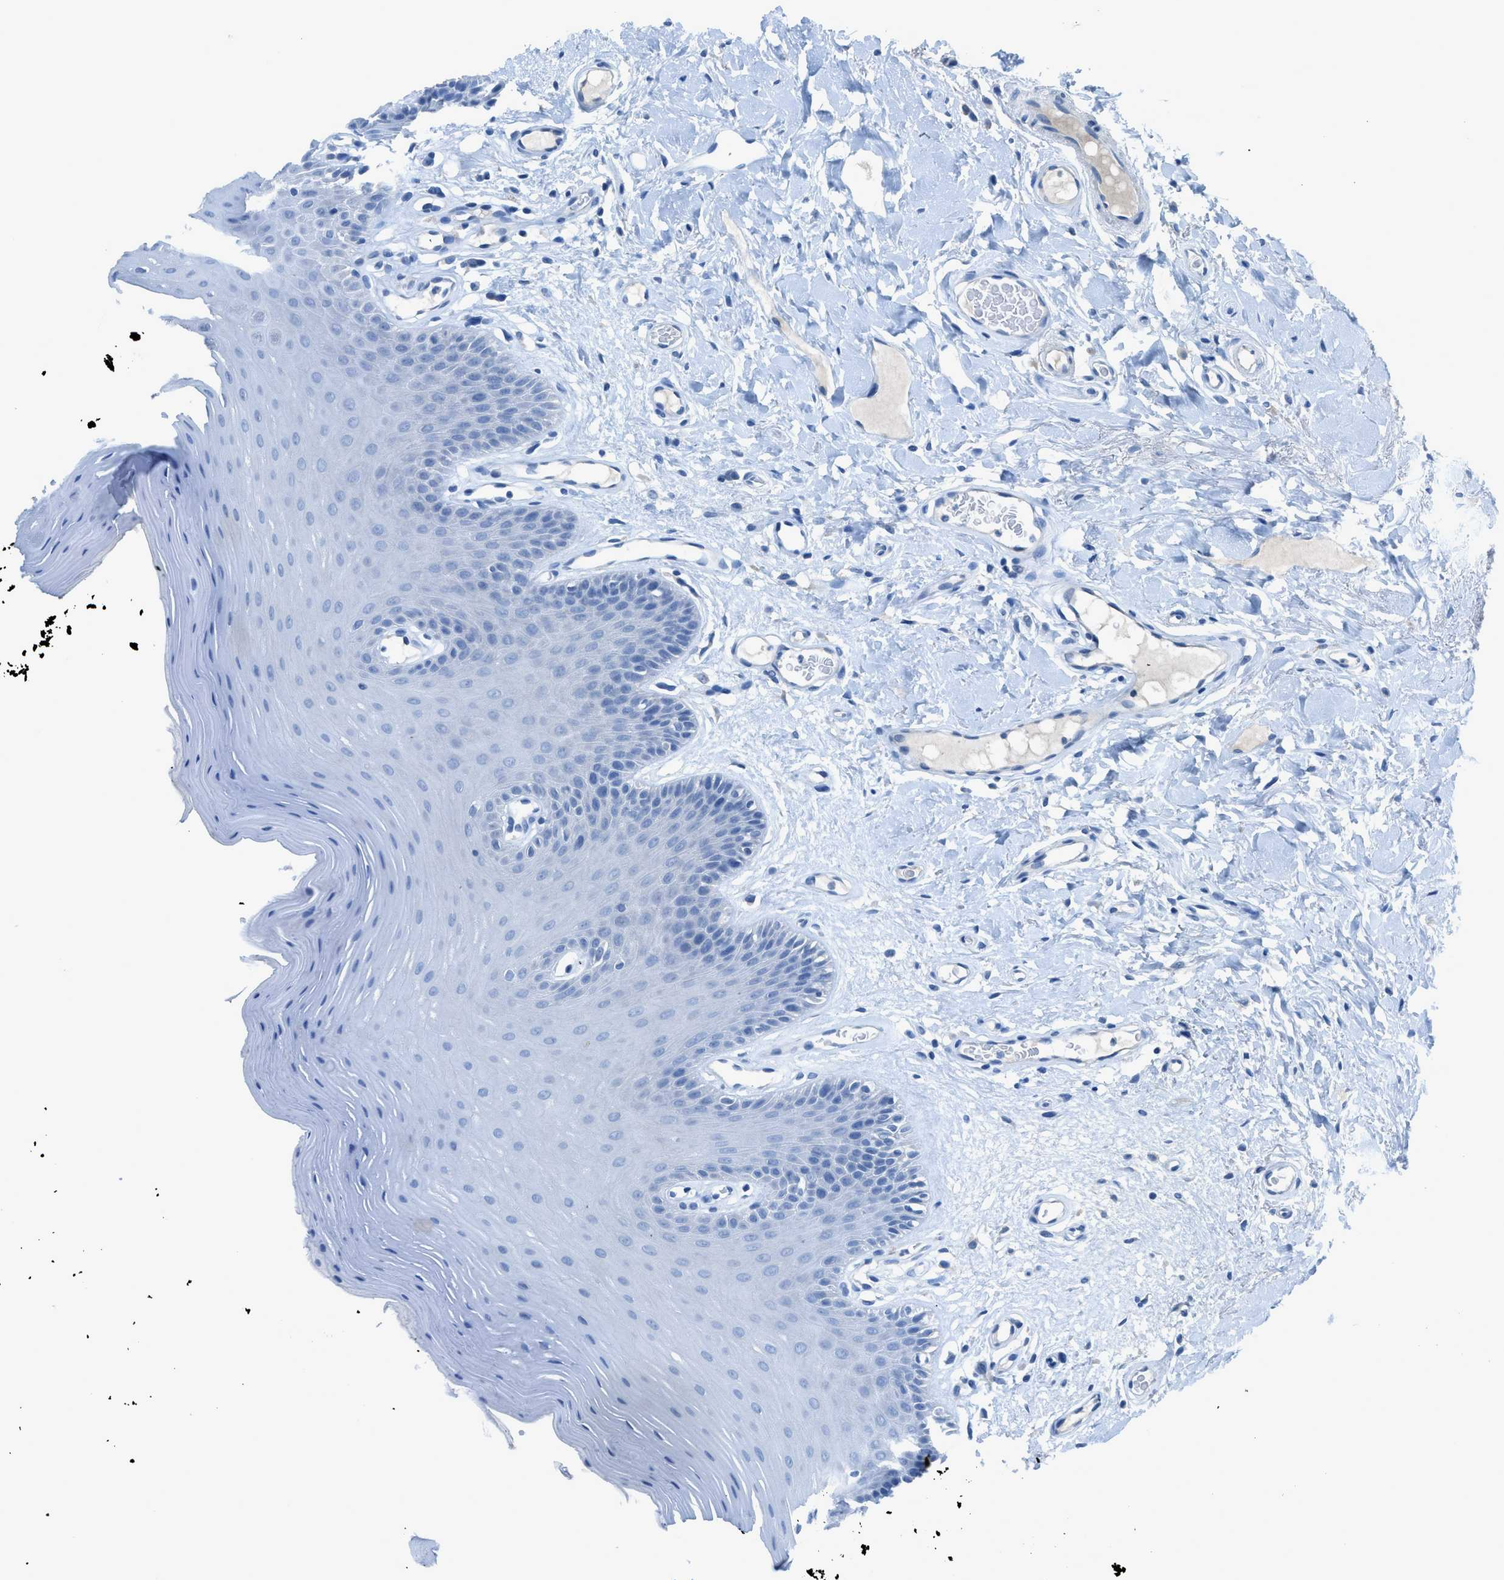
{"staining": {"intensity": "negative", "quantity": "none", "location": "none"}, "tissue": "oral mucosa", "cell_type": "Squamous epithelial cells", "image_type": "normal", "snomed": [{"axis": "morphology", "description": "Normal tissue, NOS"}, {"axis": "morphology", "description": "Squamous cell carcinoma, NOS"}, {"axis": "topography", "description": "Skeletal muscle"}, {"axis": "topography", "description": "Adipose tissue"}, {"axis": "topography", "description": "Vascular tissue"}, {"axis": "topography", "description": "Oral tissue"}, {"axis": "topography", "description": "Peripheral nerve tissue"}, {"axis": "topography", "description": "Head-Neck"}], "caption": "This is a image of immunohistochemistry staining of normal oral mucosa, which shows no expression in squamous epithelial cells.", "gene": "ACAN", "patient": {"sex": "male", "age": 71}}